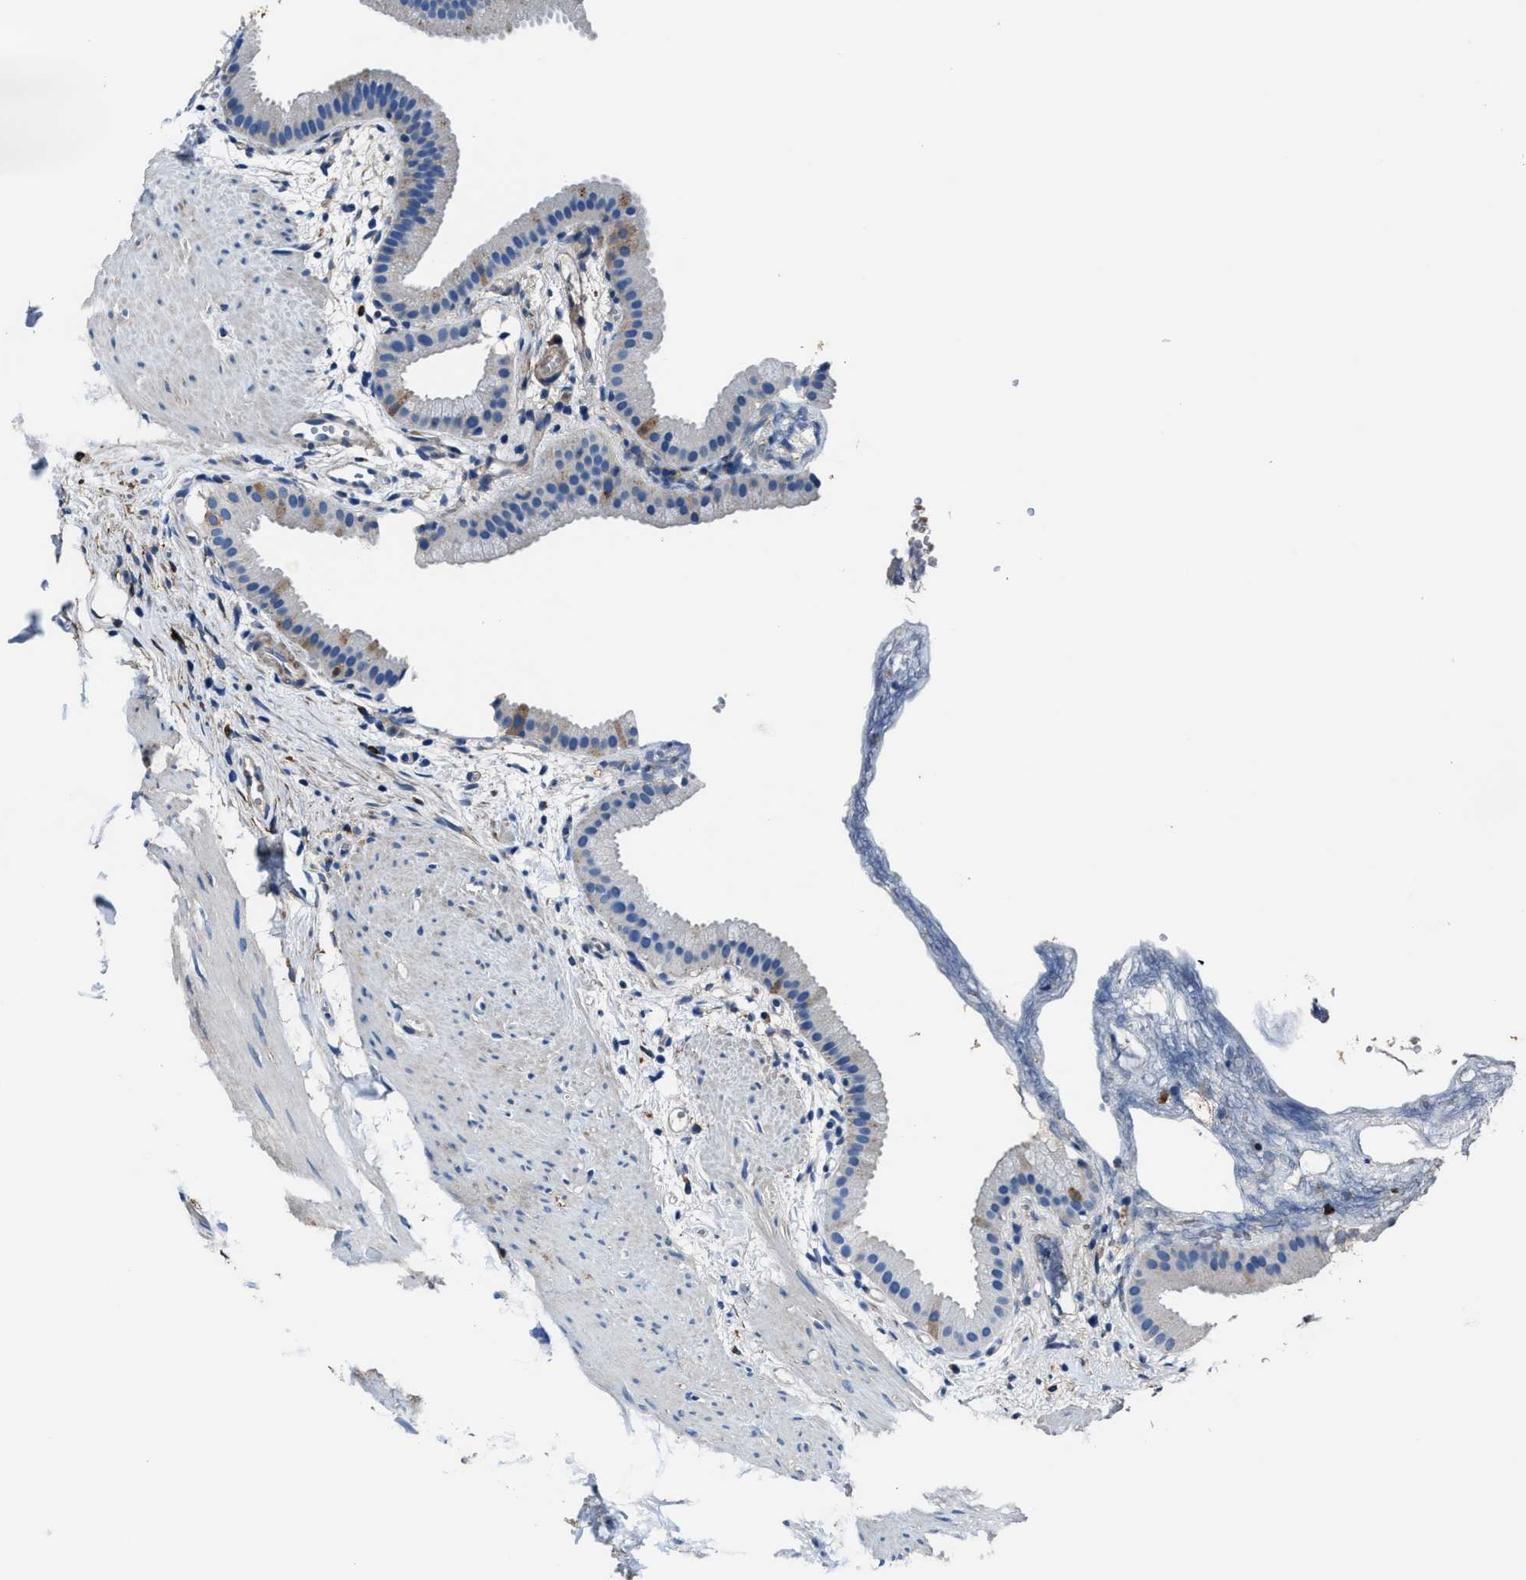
{"staining": {"intensity": "weak", "quantity": "<25%", "location": "cytoplasmic/membranous"}, "tissue": "gallbladder", "cell_type": "Glandular cells", "image_type": "normal", "snomed": [{"axis": "morphology", "description": "Normal tissue, NOS"}, {"axis": "topography", "description": "Gallbladder"}], "caption": "Protein analysis of unremarkable gallbladder shows no significant expression in glandular cells. (IHC, brightfield microscopy, high magnification).", "gene": "FTL", "patient": {"sex": "female", "age": 64}}